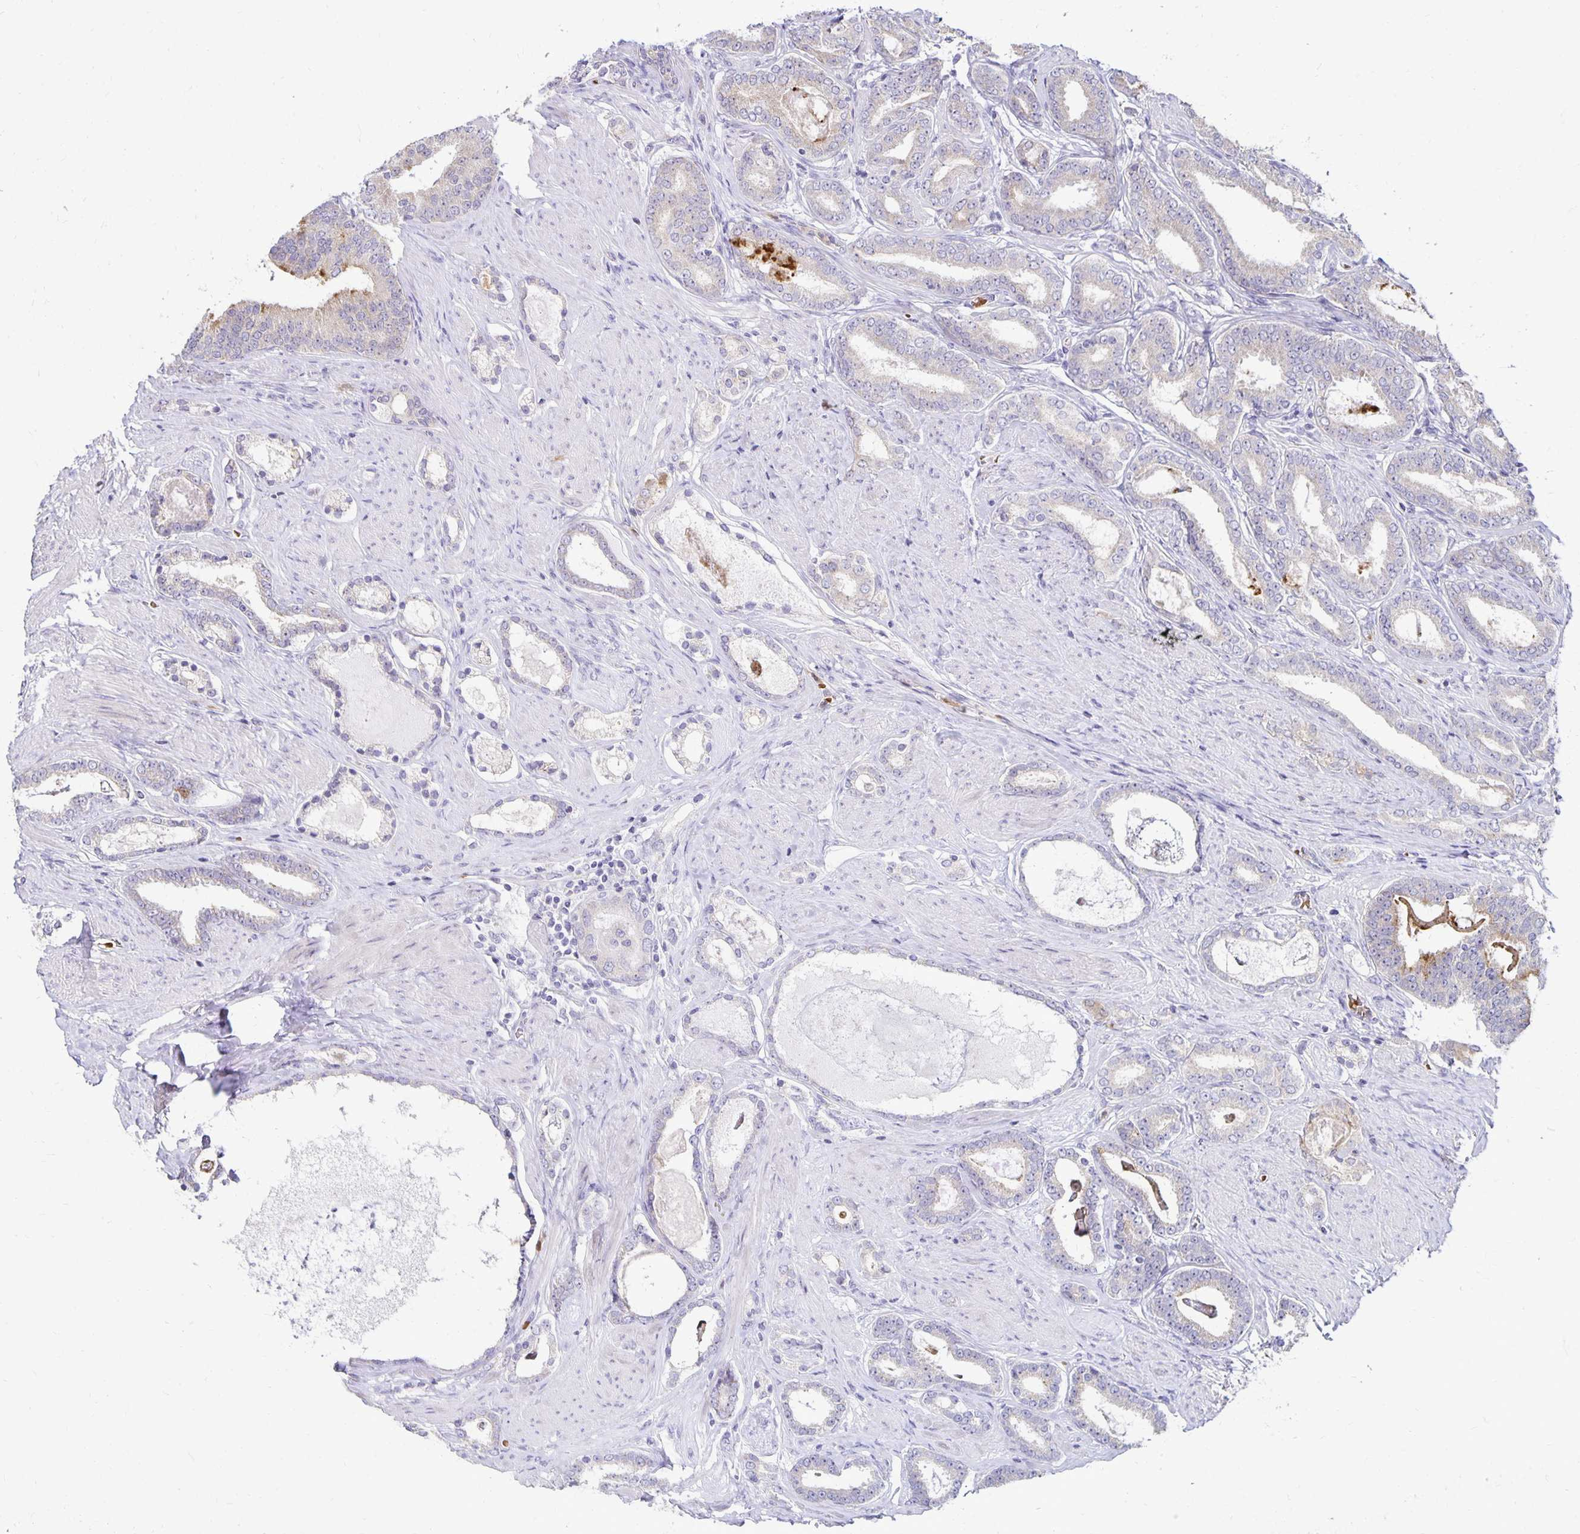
{"staining": {"intensity": "negative", "quantity": "none", "location": "none"}, "tissue": "prostate cancer", "cell_type": "Tumor cells", "image_type": "cancer", "snomed": [{"axis": "morphology", "description": "Adenocarcinoma, High grade"}, {"axis": "topography", "description": "Prostate"}], "caption": "Tumor cells show no significant protein positivity in prostate cancer.", "gene": "FN3K", "patient": {"sex": "male", "age": 63}}